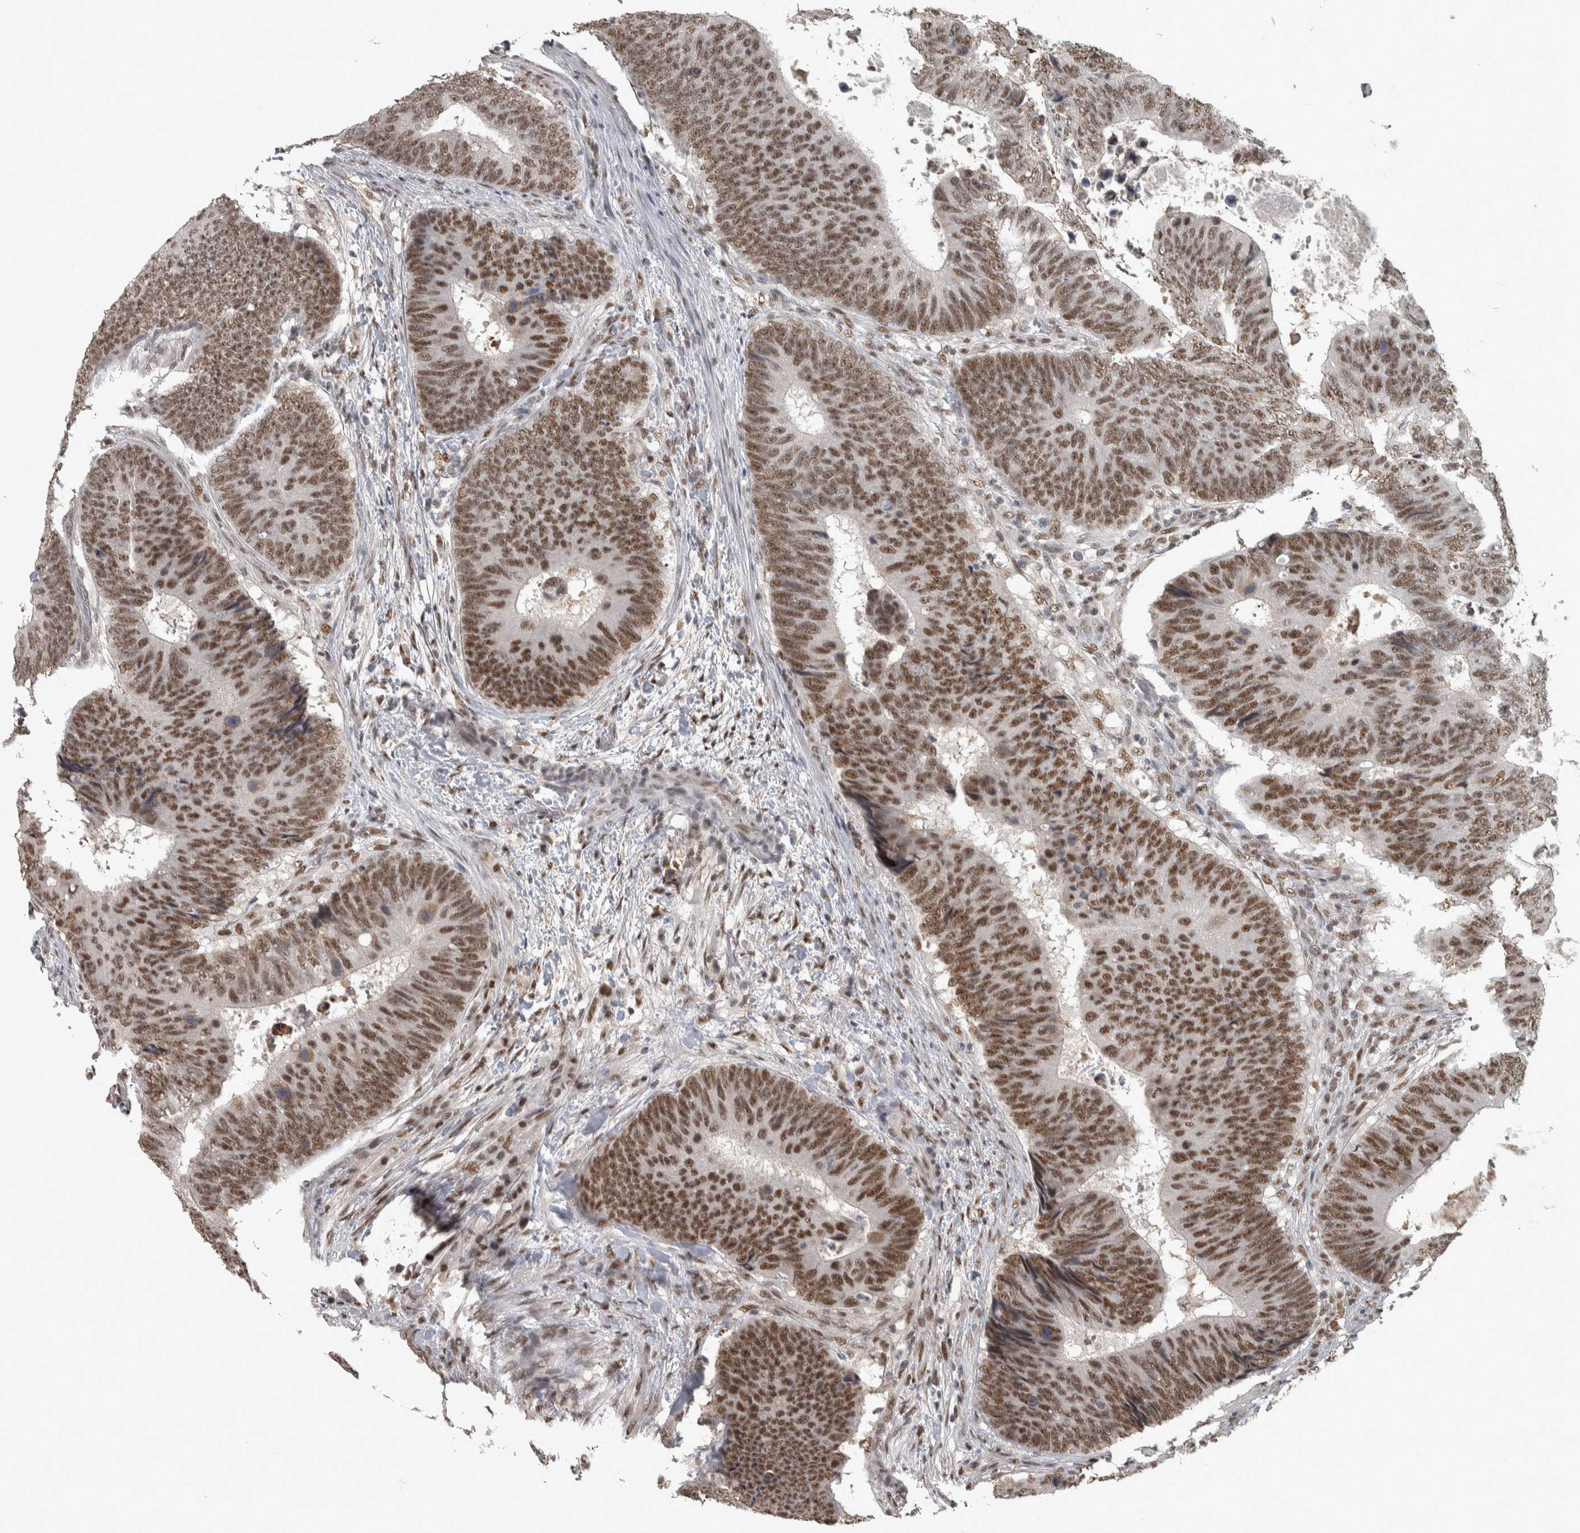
{"staining": {"intensity": "moderate", "quantity": ">75%", "location": "nuclear"}, "tissue": "colorectal cancer", "cell_type": "Tumor cells", "image_type": "cancer", "snomed": [{"axis": "morphology", "description": "Adenocarcinoma, NOS"}, {"axis": "topography", "description": "Colon"}], "caption": "Colorectal cancer stained with a protein marker reveals moderate staining in tumor cells.", "gene": "DDX42", "patient": {"sex": "male", "age": 56}}